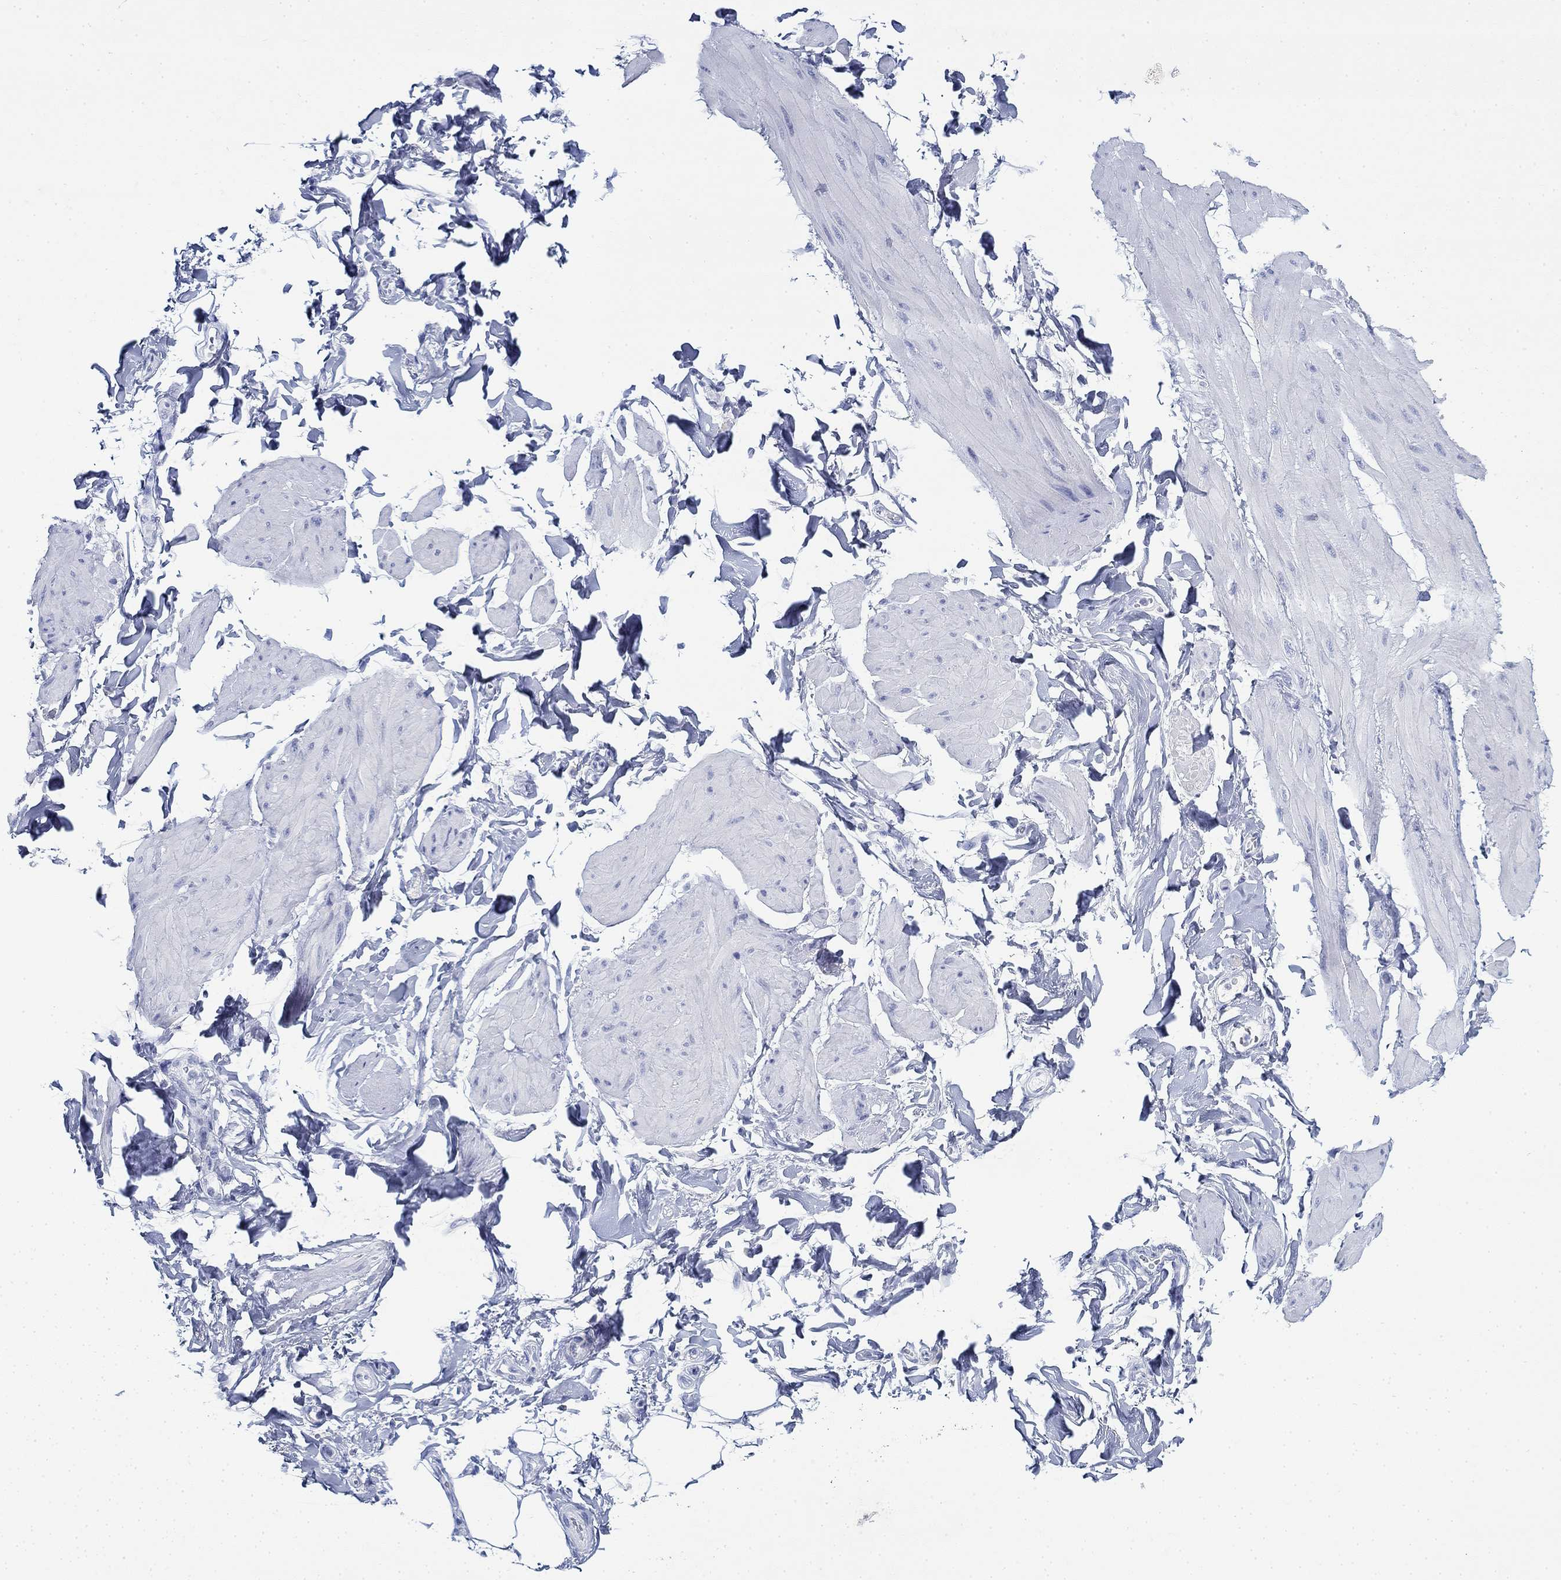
{"staining": {"intensity": "negative", "quantity": "none", "location": "none"}, "tissue": "smooth muscle", "cell_type": "Smooth muscle cells", "image_type": "normal", "snomed": [{"axis": "morphology", "description": "Normal tissue, NOS"}, {"axis": "topography", "description": "Adipose tissue"}, {"axis": "topography", "description": "Smooth muscle"}, {"axis": "topography", "description": "Peripheral nerve tissue"}], "caption": "Smooth muscle stained for a protein using IHC displays no expression smooth muscle cells.", "gene": "PAX9", "patient": {"sex": "male", "age": 83}}